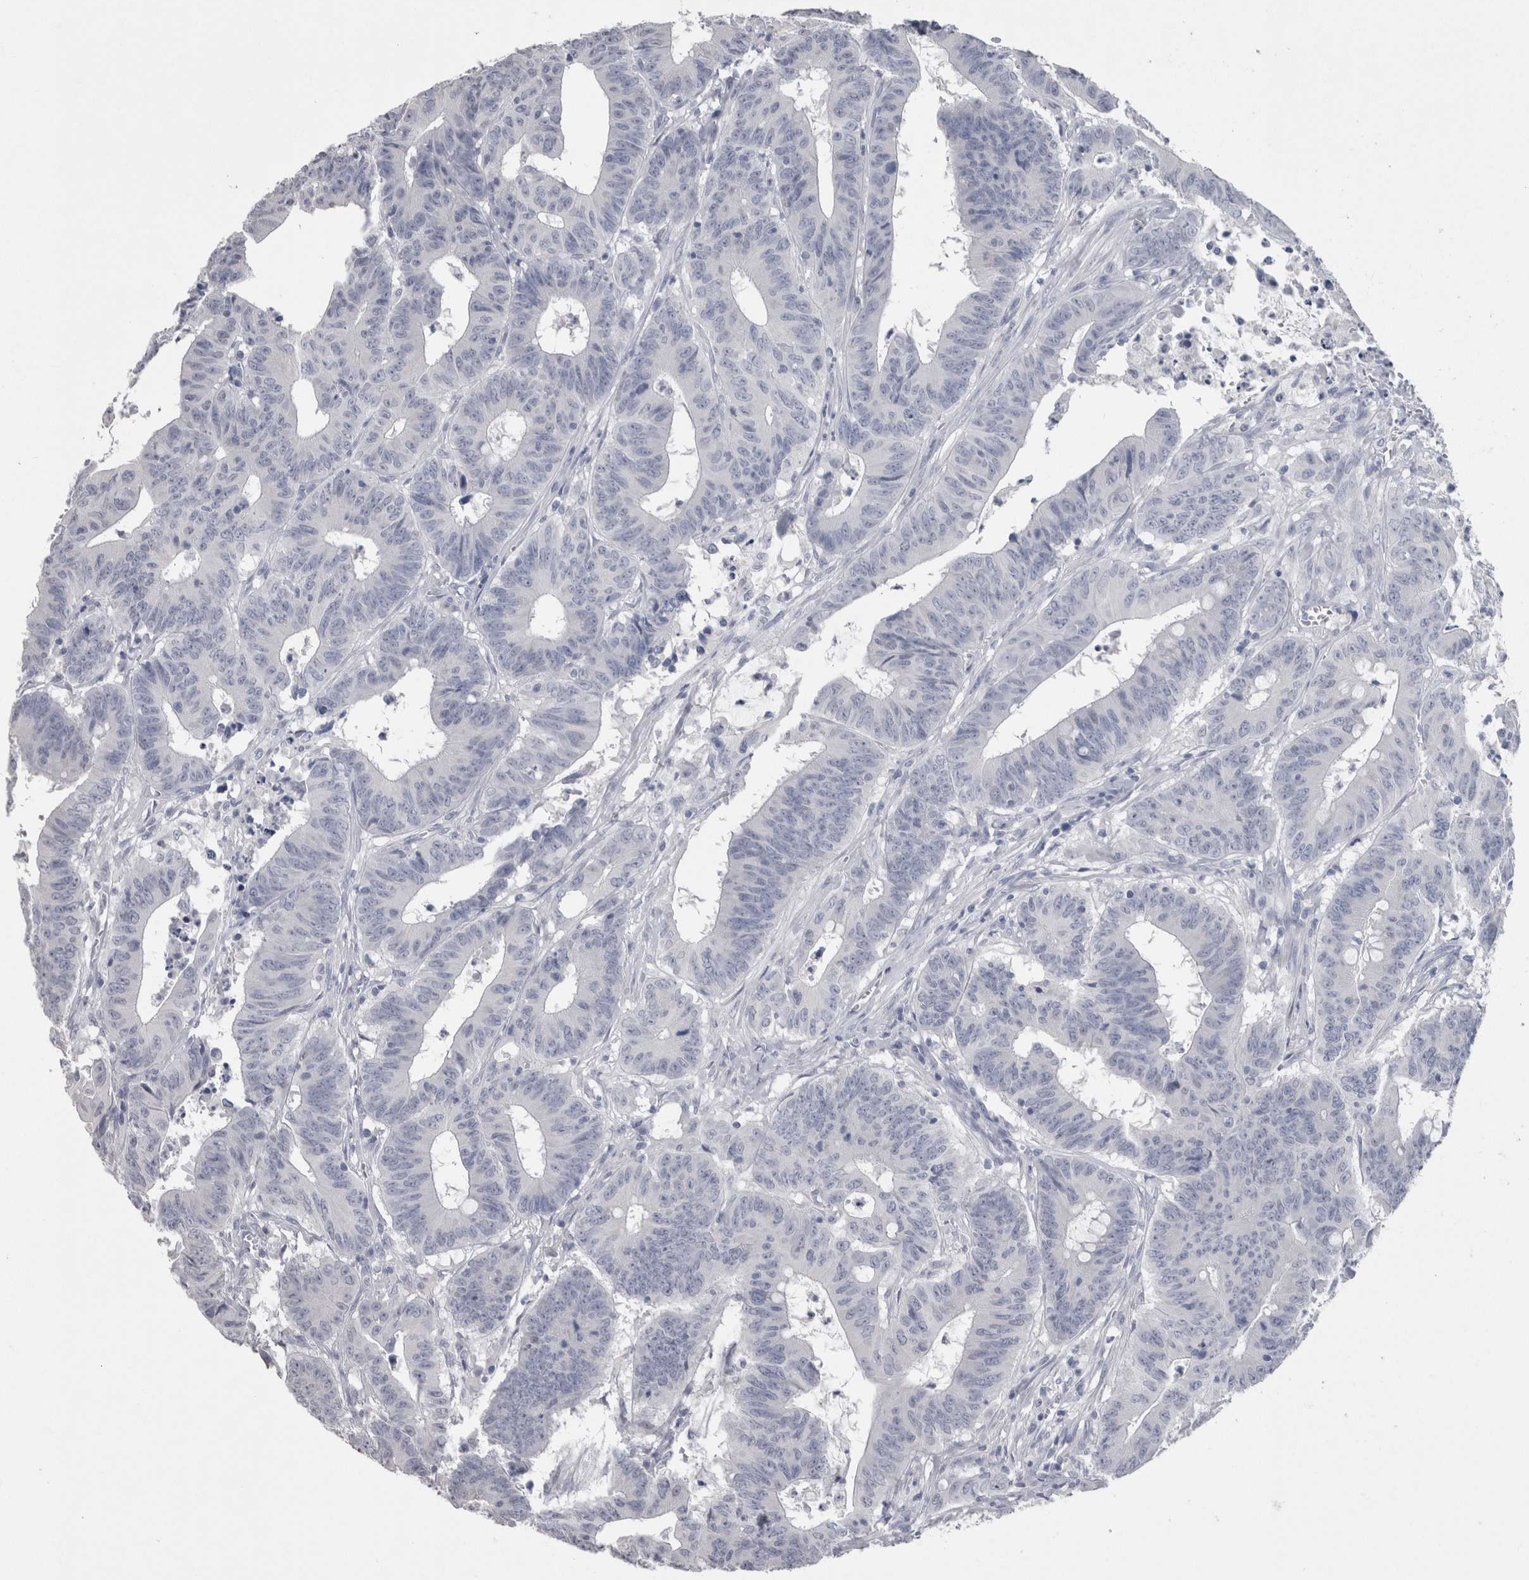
{"staining": {"intensity": "negative", "quantity": "none", "location": "none"}, "tissue": "colorectal cancer", "cell_type": "Tumor cells", "image_type": "cancer", "snomed": [{"axis": "morphology", "description": "Adenocarcinoma, NOS"}, {"axis": "topography", "description": "Colon"}], "caption": "DAB immunohistochemical staining of human colorectal cancer (adenocarcinoma) exhibits no significant staining in tumor cells. (DAB immunohistochemistry (IHC) visualized using brightfield microscopy, high magnification).", "gene": "CA8", "patient": {"sex": "male", "age": 45}}